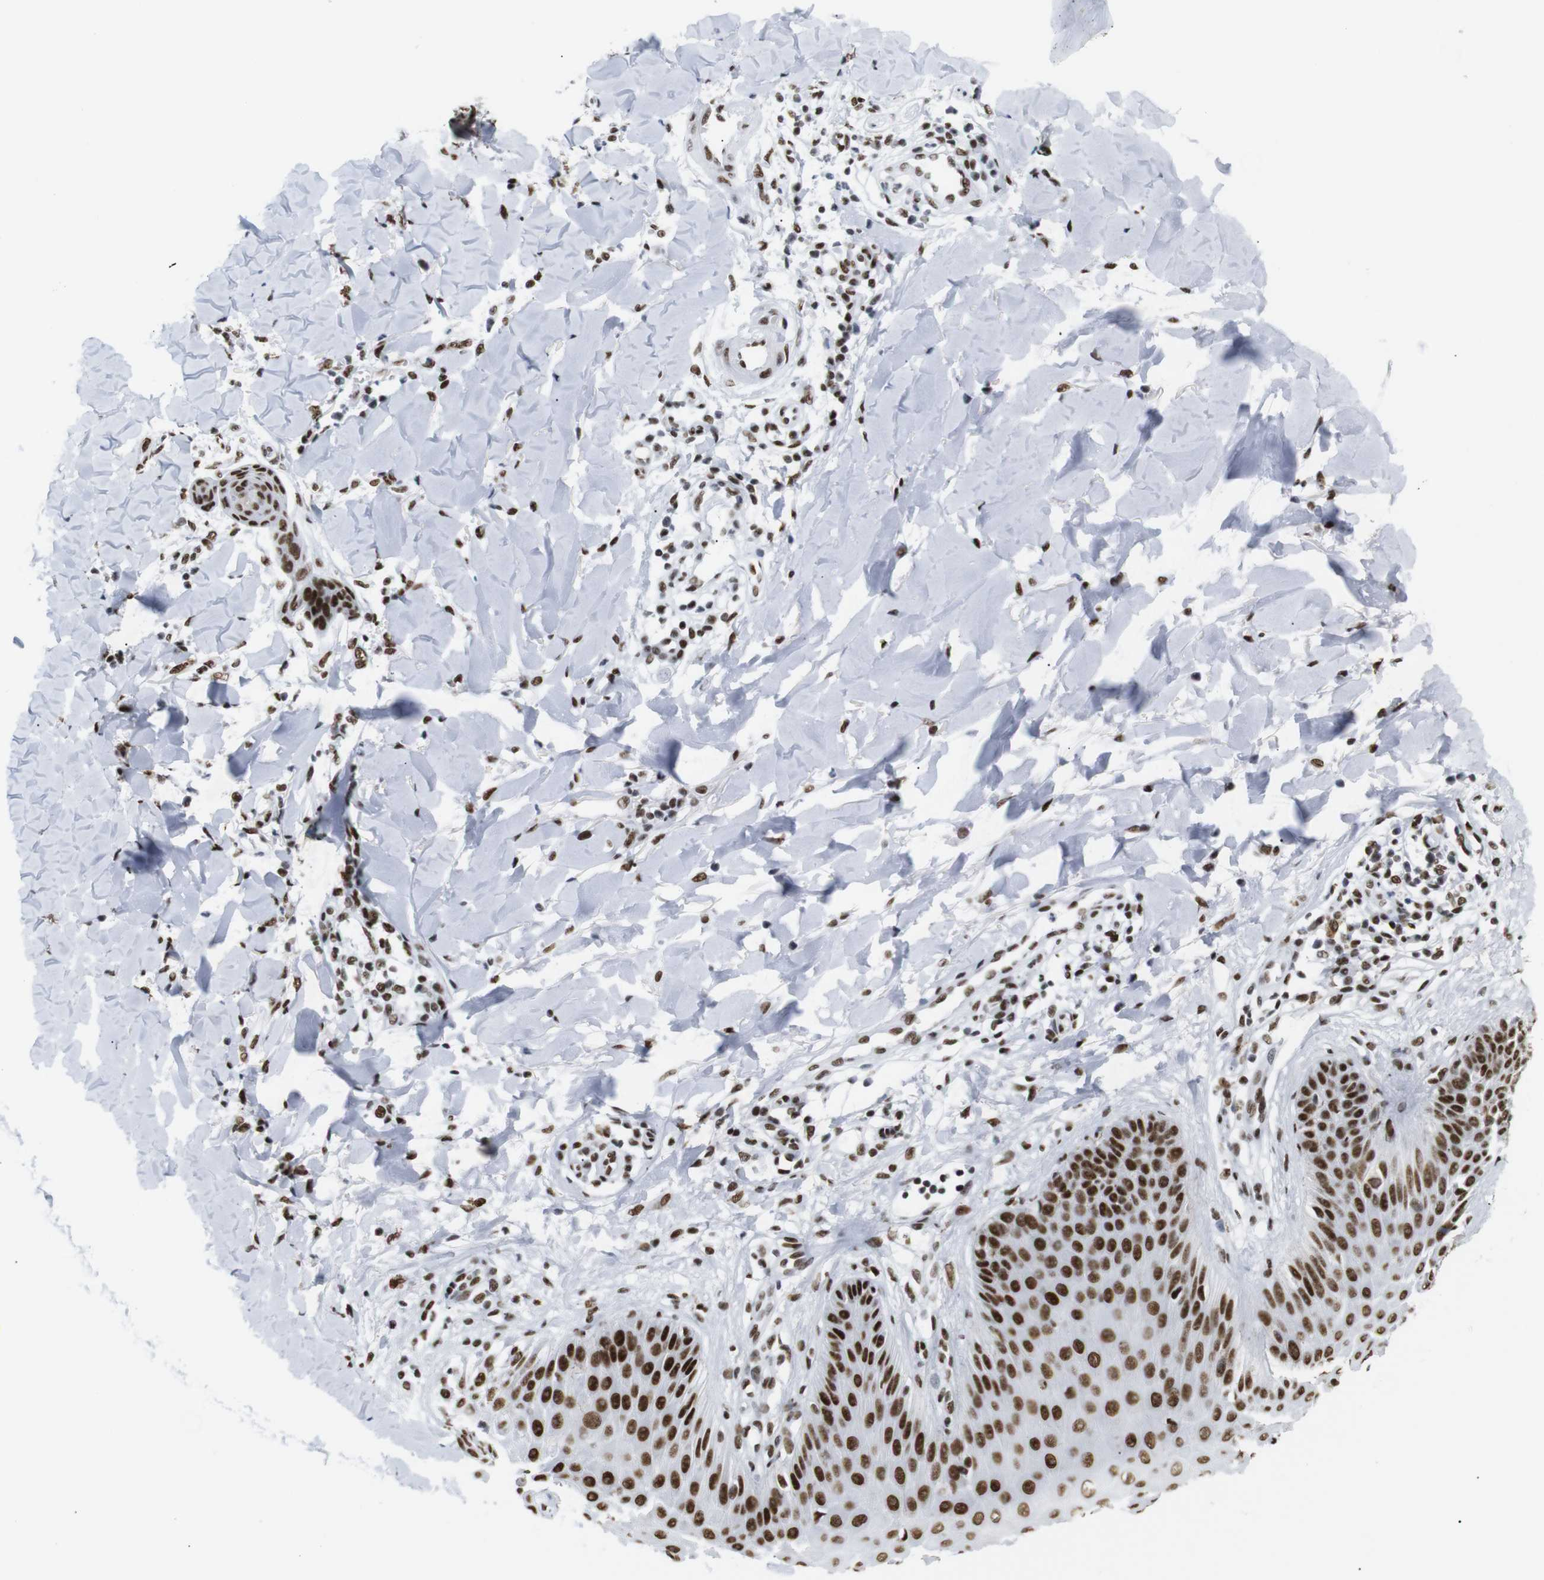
{"staining": {"intensity": "strong", "quantity": ">75%", "location": "nuclear"}, "tissue": "skin cancer", "cell_type": "Tumor cells", "image_type": "cancer", "snomed": [{"axis": "morphology", "description": "Squamous cell carcinoma, NOS"}, {"axis": "topography", "description": "Skin"}], "caption": "A histopathology image showing strong nuclear expression in approximately >75% of tumor cells in skin cancer (squamous cell carcinoma), as visualized by brown immunohistochemical staining.", "gene": "TRA2B", "patient": {"sex": "male", "age": 24}}